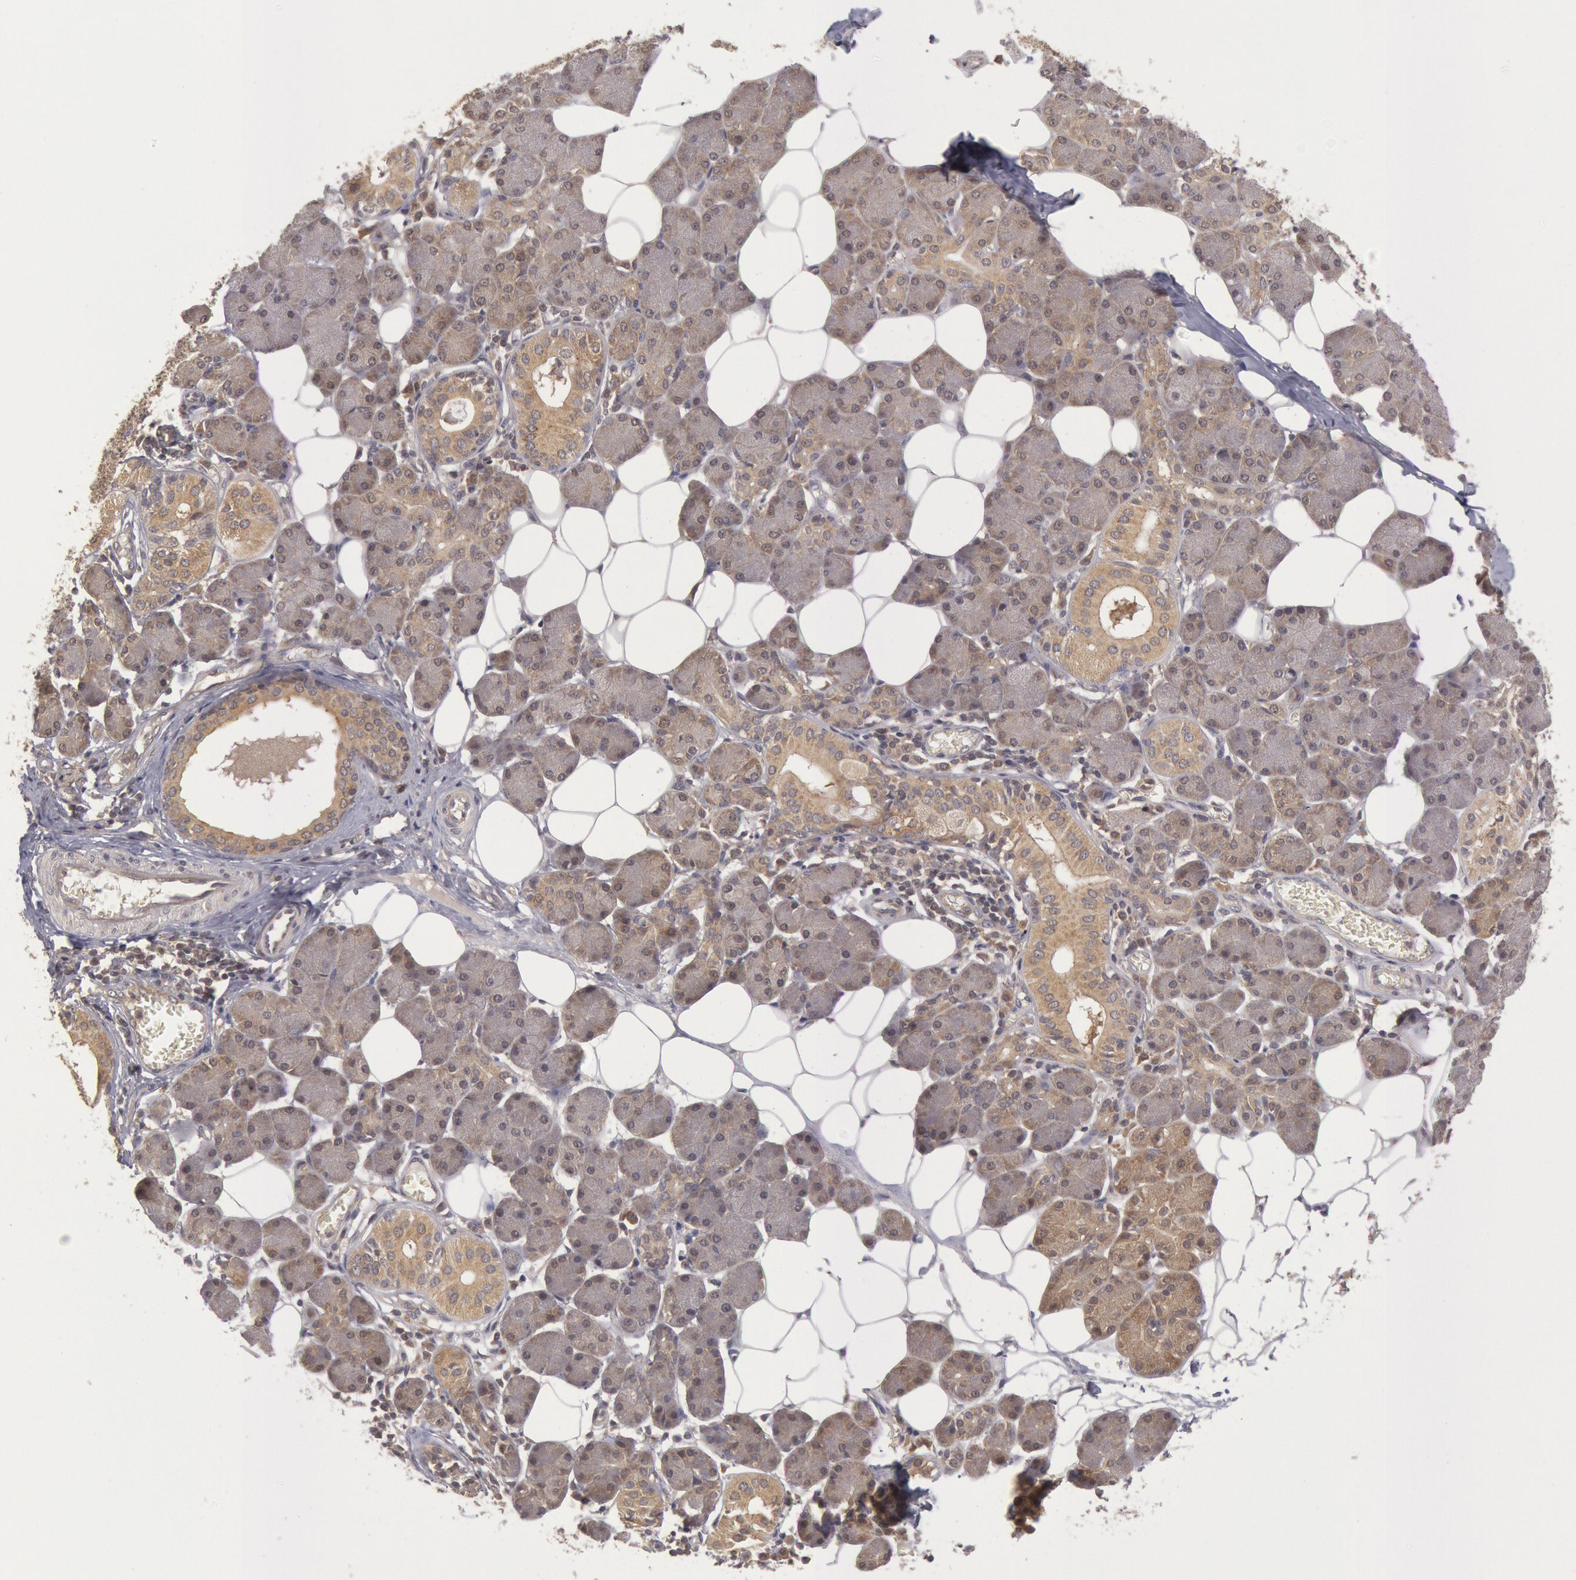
{"staining": {"intensity": "moderate", "quantity": ">75%", "location": "cytoplasmic/membranous"}, "tissue": "salivary gland", "cell_type": "Glandular cells", "image_type": "normal", "snomed": [{"axis": "morphology", "description": "Normal tissue, NOS"}, {"axis": "morphology", "description": "Adenoma, NOS"}, {"axis": "topography", "description": "Salivary gland"}], "caption": "Moderate cytoplasmic/membranous positivity for a protein is identified in about >75% of glandular cells of benign salivary gland using immunohistochemistry.", "gene": "BRAF", "patient": {"sex": "female", "age": 32}}